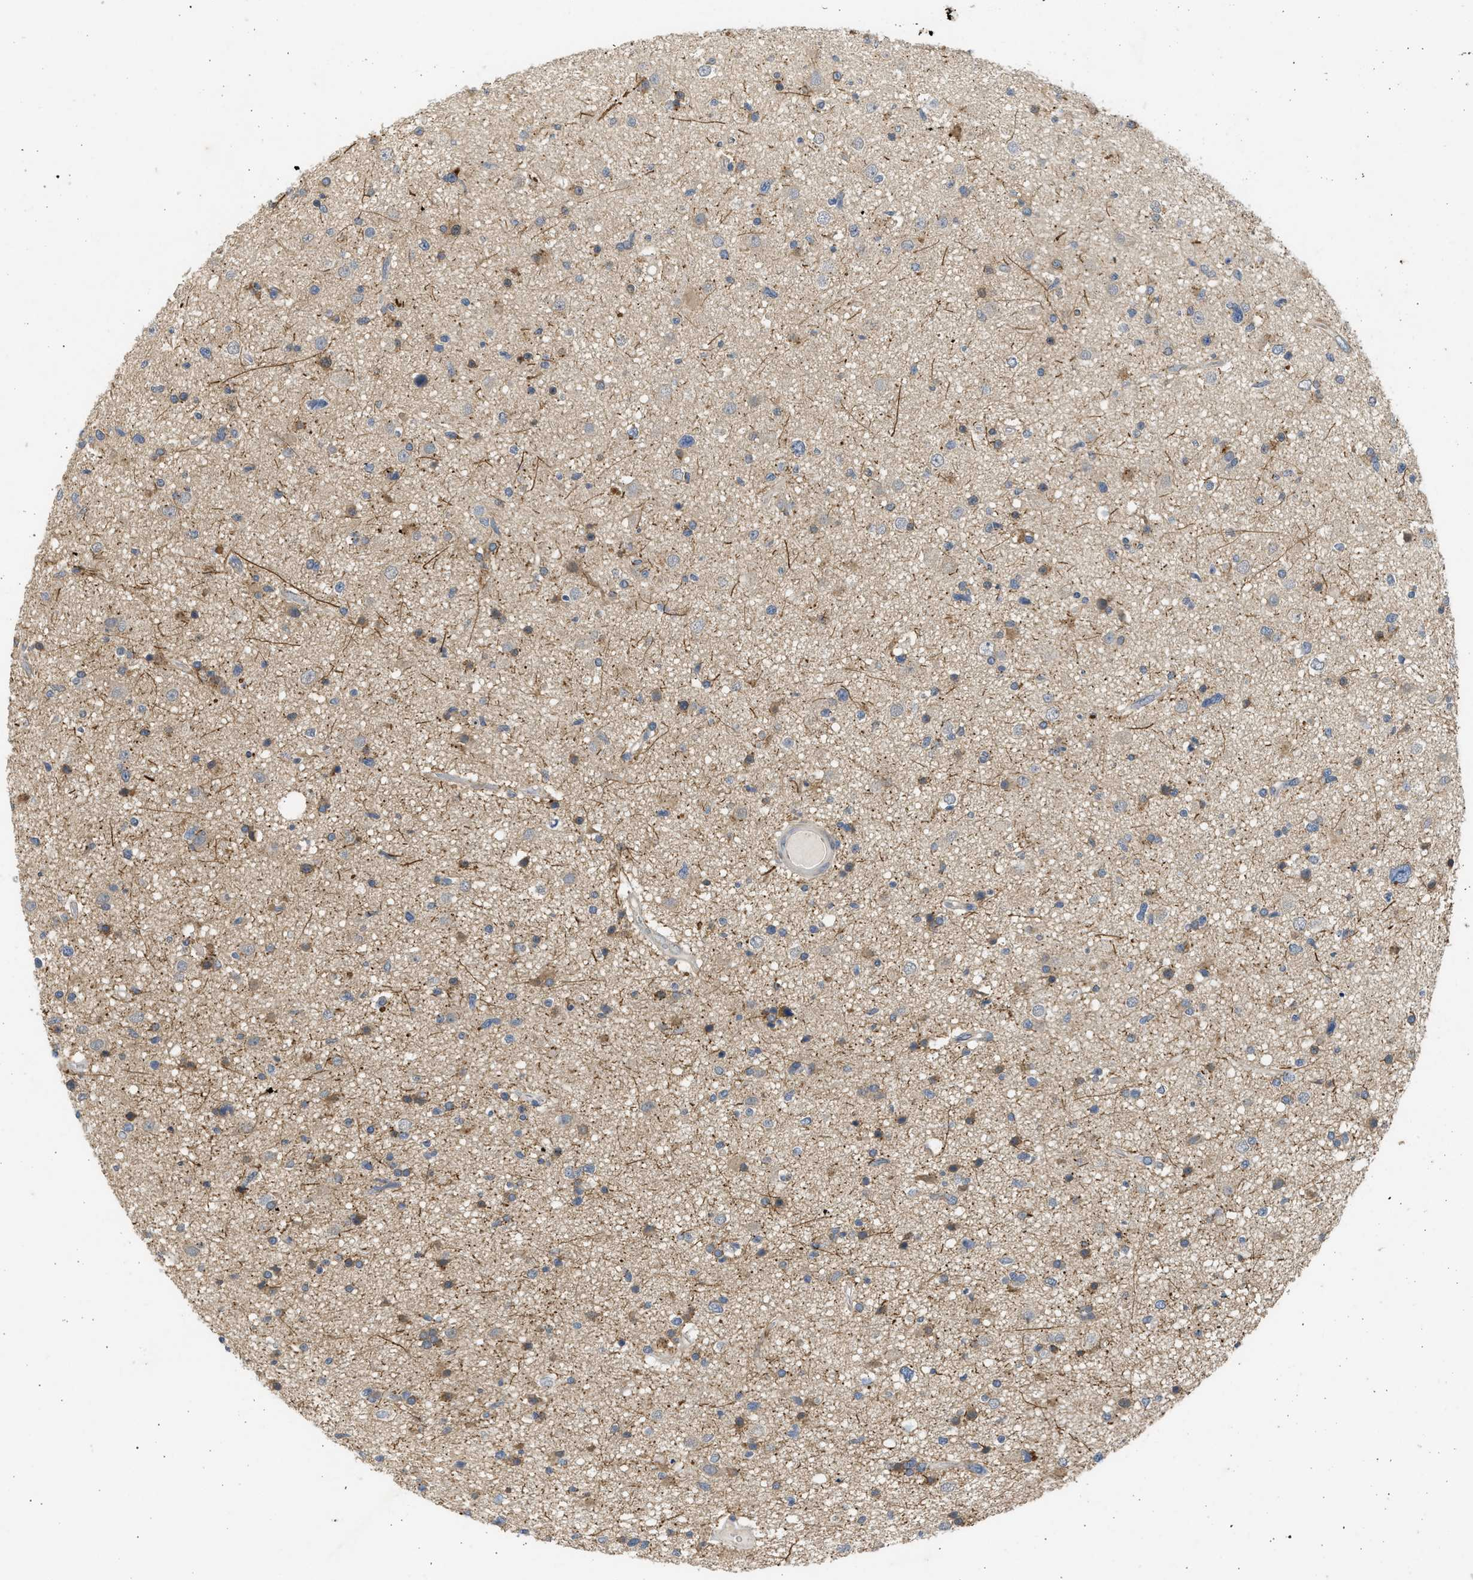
{"staining": {"intensity": "weak", "quantity": ">75%", "location": "cytoplasmic/membranous"}, "tissue": "glioma", "cell_type": "Tumor cells", "image_type": "cancer", "snomed": [{"axis": "morphology", "description": "Glioma, malignant, High grade"}, {"axis": "topography", "description": "Brain"}], "caption": "There is low levels of weak cytoplasmic/membranous positivity in tumor cells of glioma, as demonstrated by immunohistochemical staining (brown color).", "gene": "CYP1A1", "patient": {"sex": "male", "age": 33}}